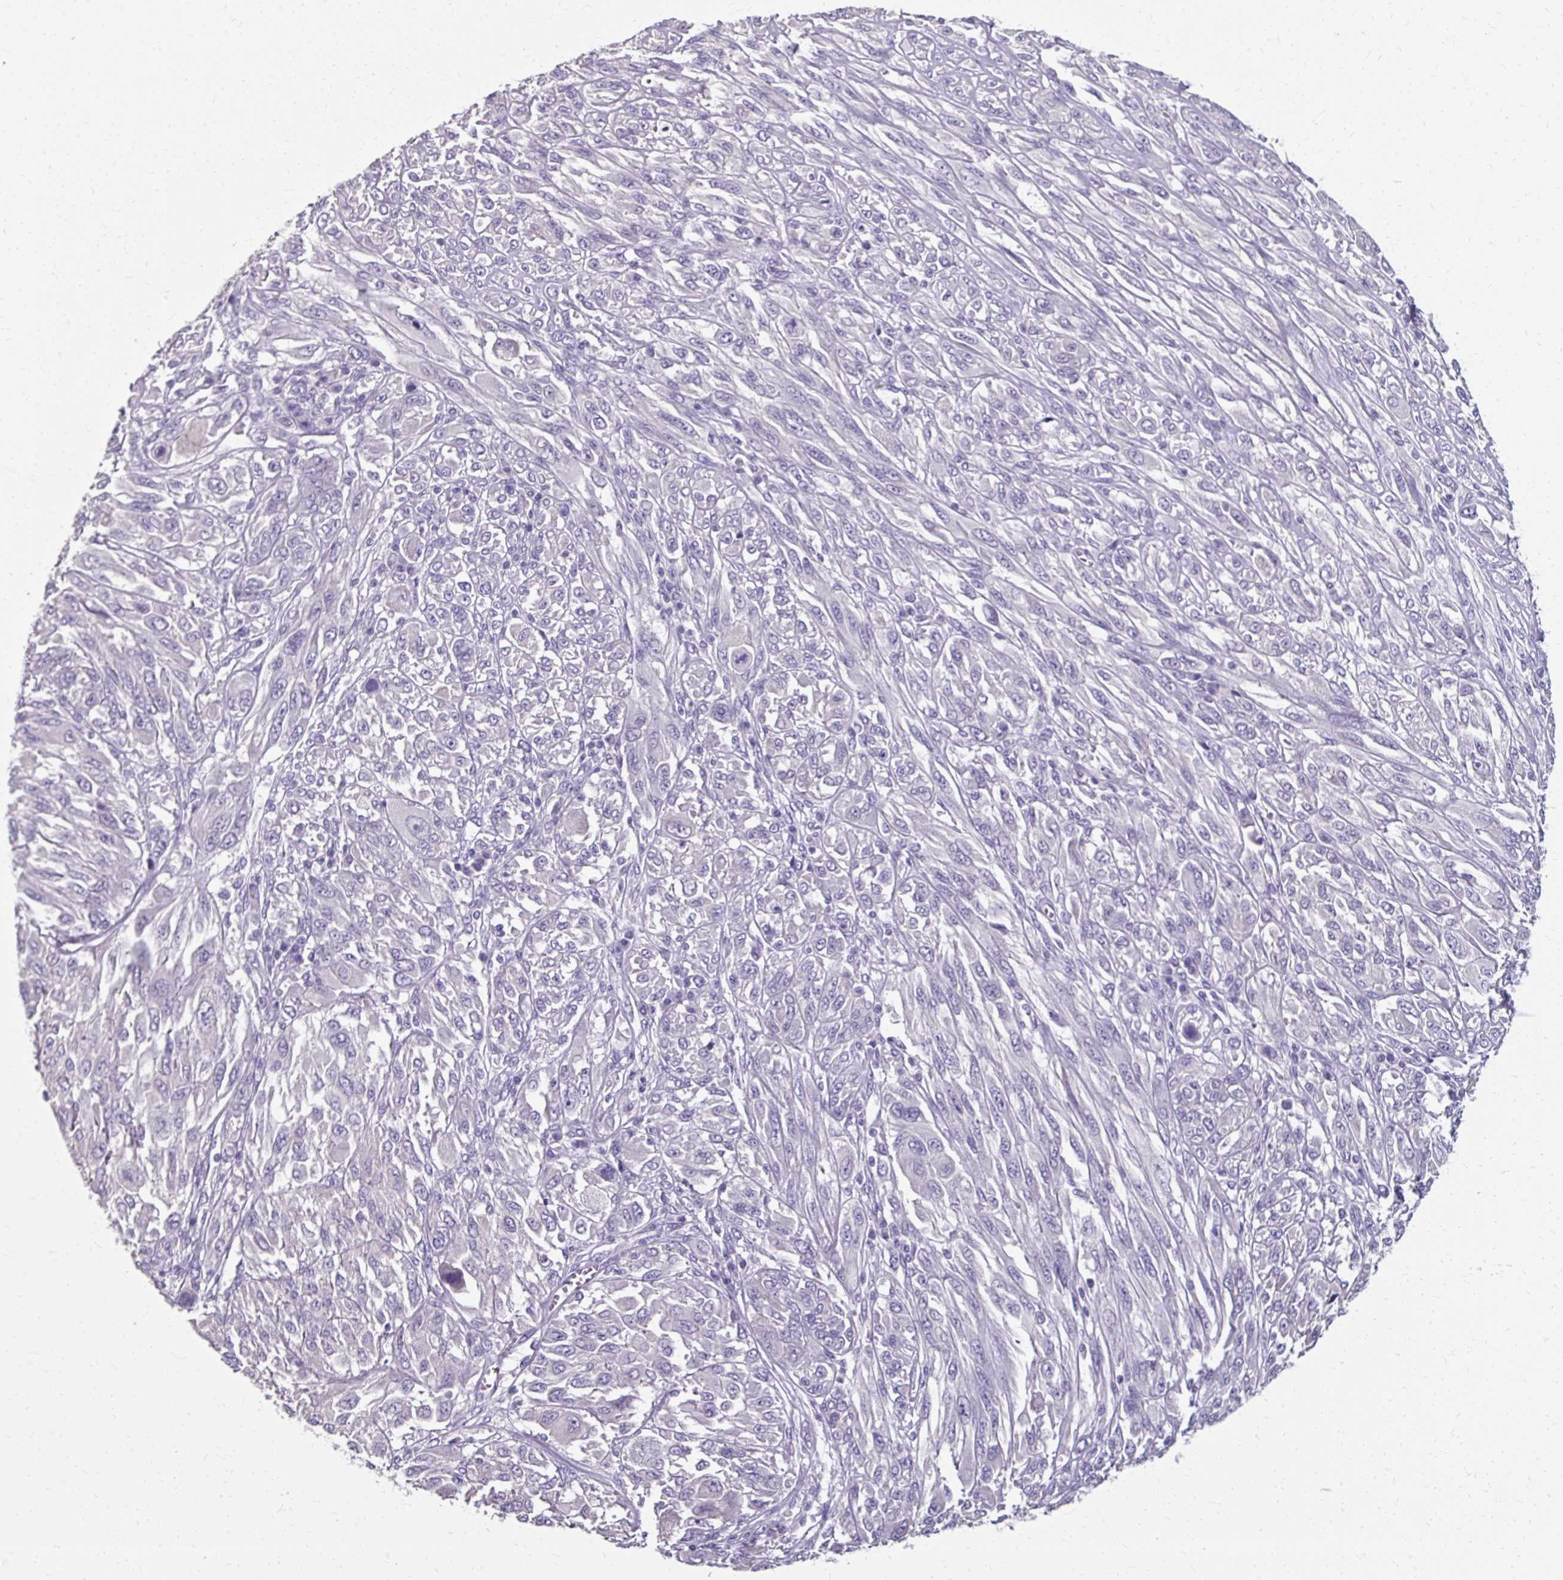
{"staining": {"intensity": "negative", "quantity": "none", "location": "none"}, "tissue": "melanoma", "cell_type": "Tumor cells", "image_type": "cancer", "snomed": [{"axis": "morphology", "description": "Malignant melanoma, NOS"}, {"axis": "topography", "description": "Skin"}], "caption": "Immunohistochemistry image of neoplastic tissue: human melanoma stained with DAB shows no significant protein expression in tumor cells. Brightfield microscopy of immunohistochemistry stained with DAB (brown) and hematoxylin (blue), captured at high magnification.", "gene": "KLHL24", "patient": {"sex": "female", "age": 91}}